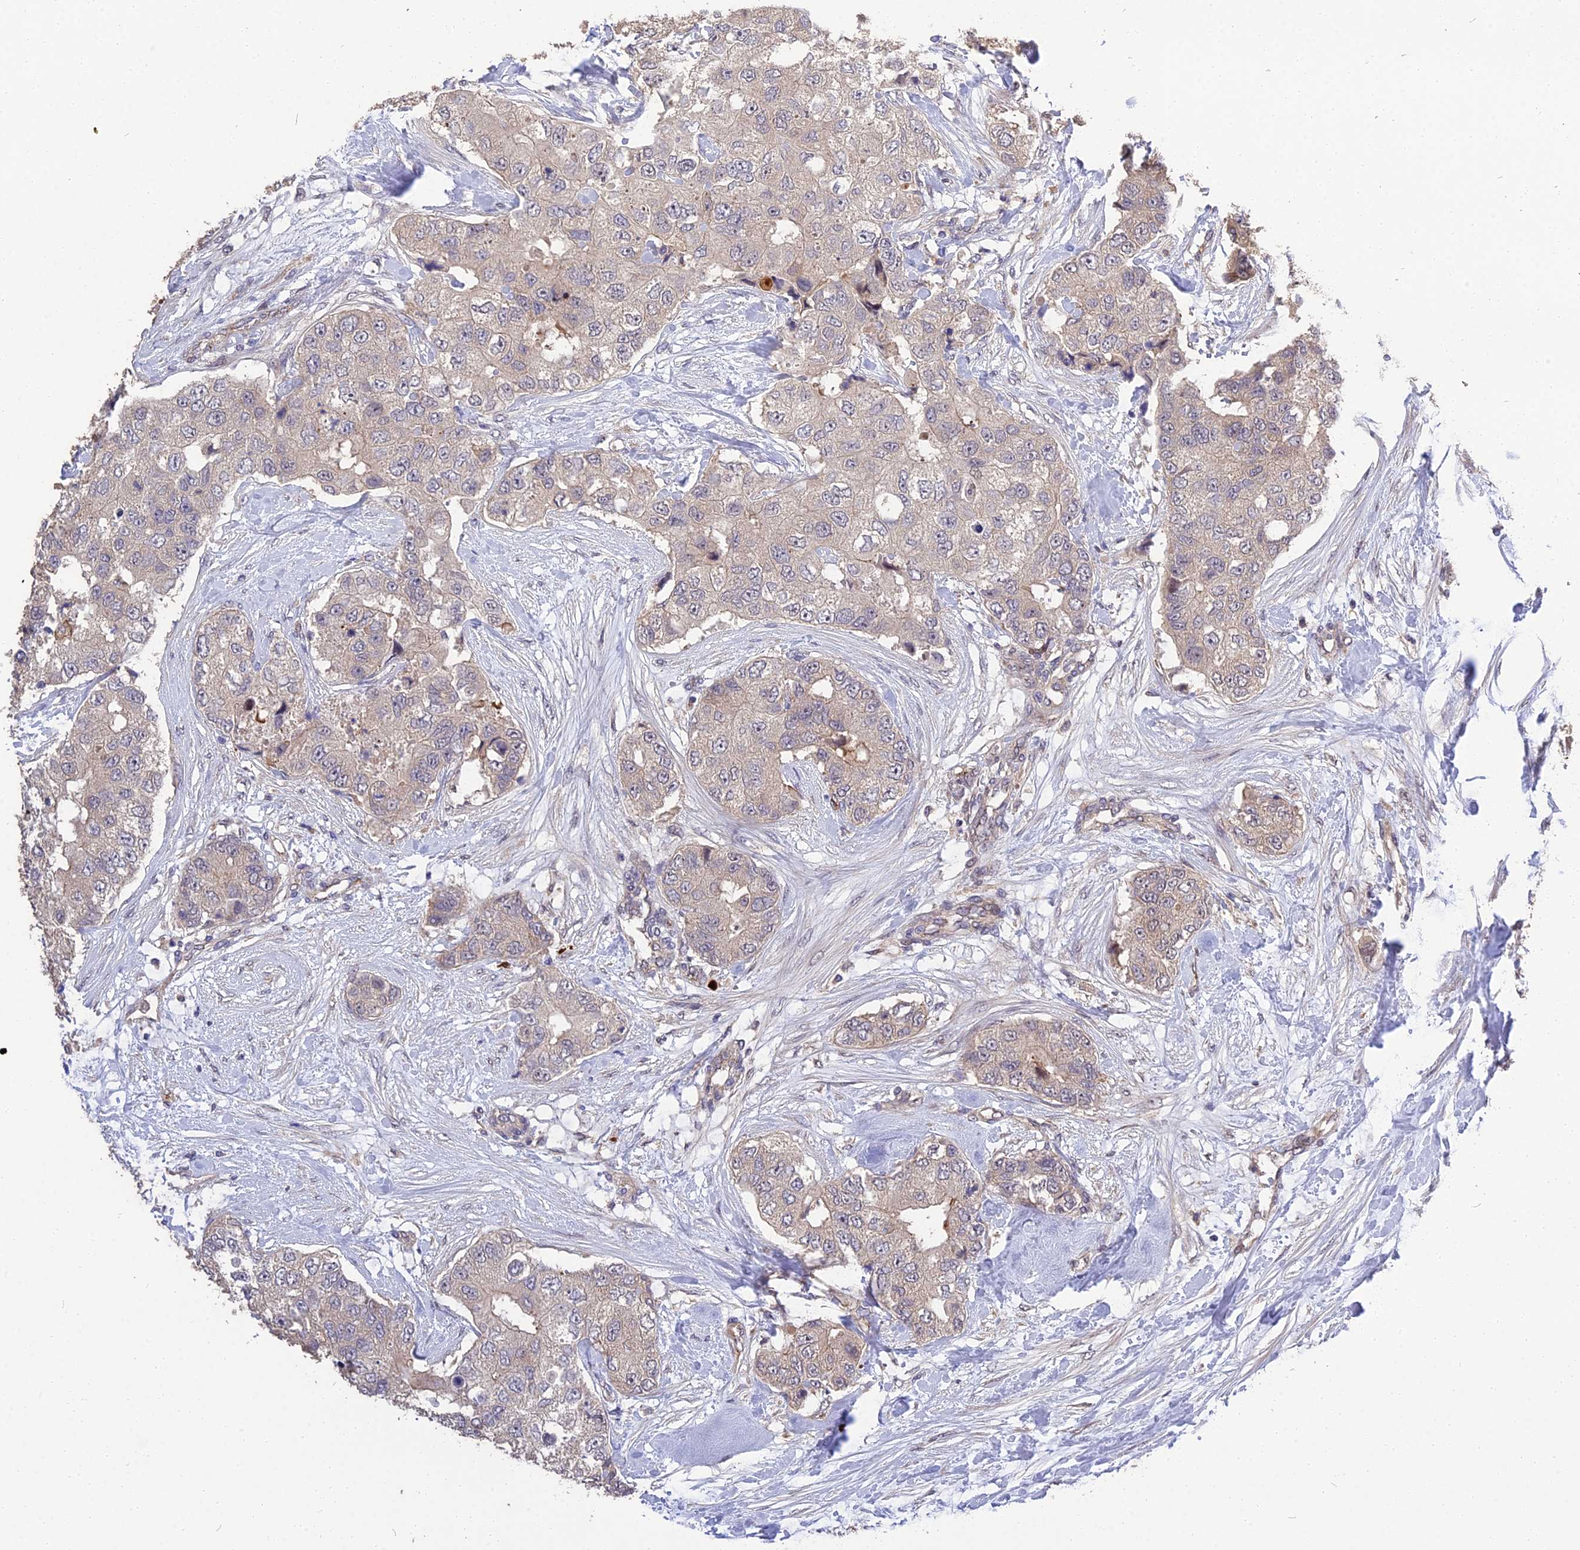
{"staining": {"intensity": "negative", "quantity": "none", "location": "none"}, "tissue": "breast cancer", "cell_type": "Tumor cells", "image_type": "cancer", "snomed": [{"axis": "morphology", "description": "Duct carcinoma"}, {"axis": "topography", "description": "Breast"}], "caption": "Micrograph shows no protein positivity in tumor cells of intraductal carcinoma (breast) tissue.", "gene": "MFSD2A", "patient": {"sex": "female", "age": 62}}